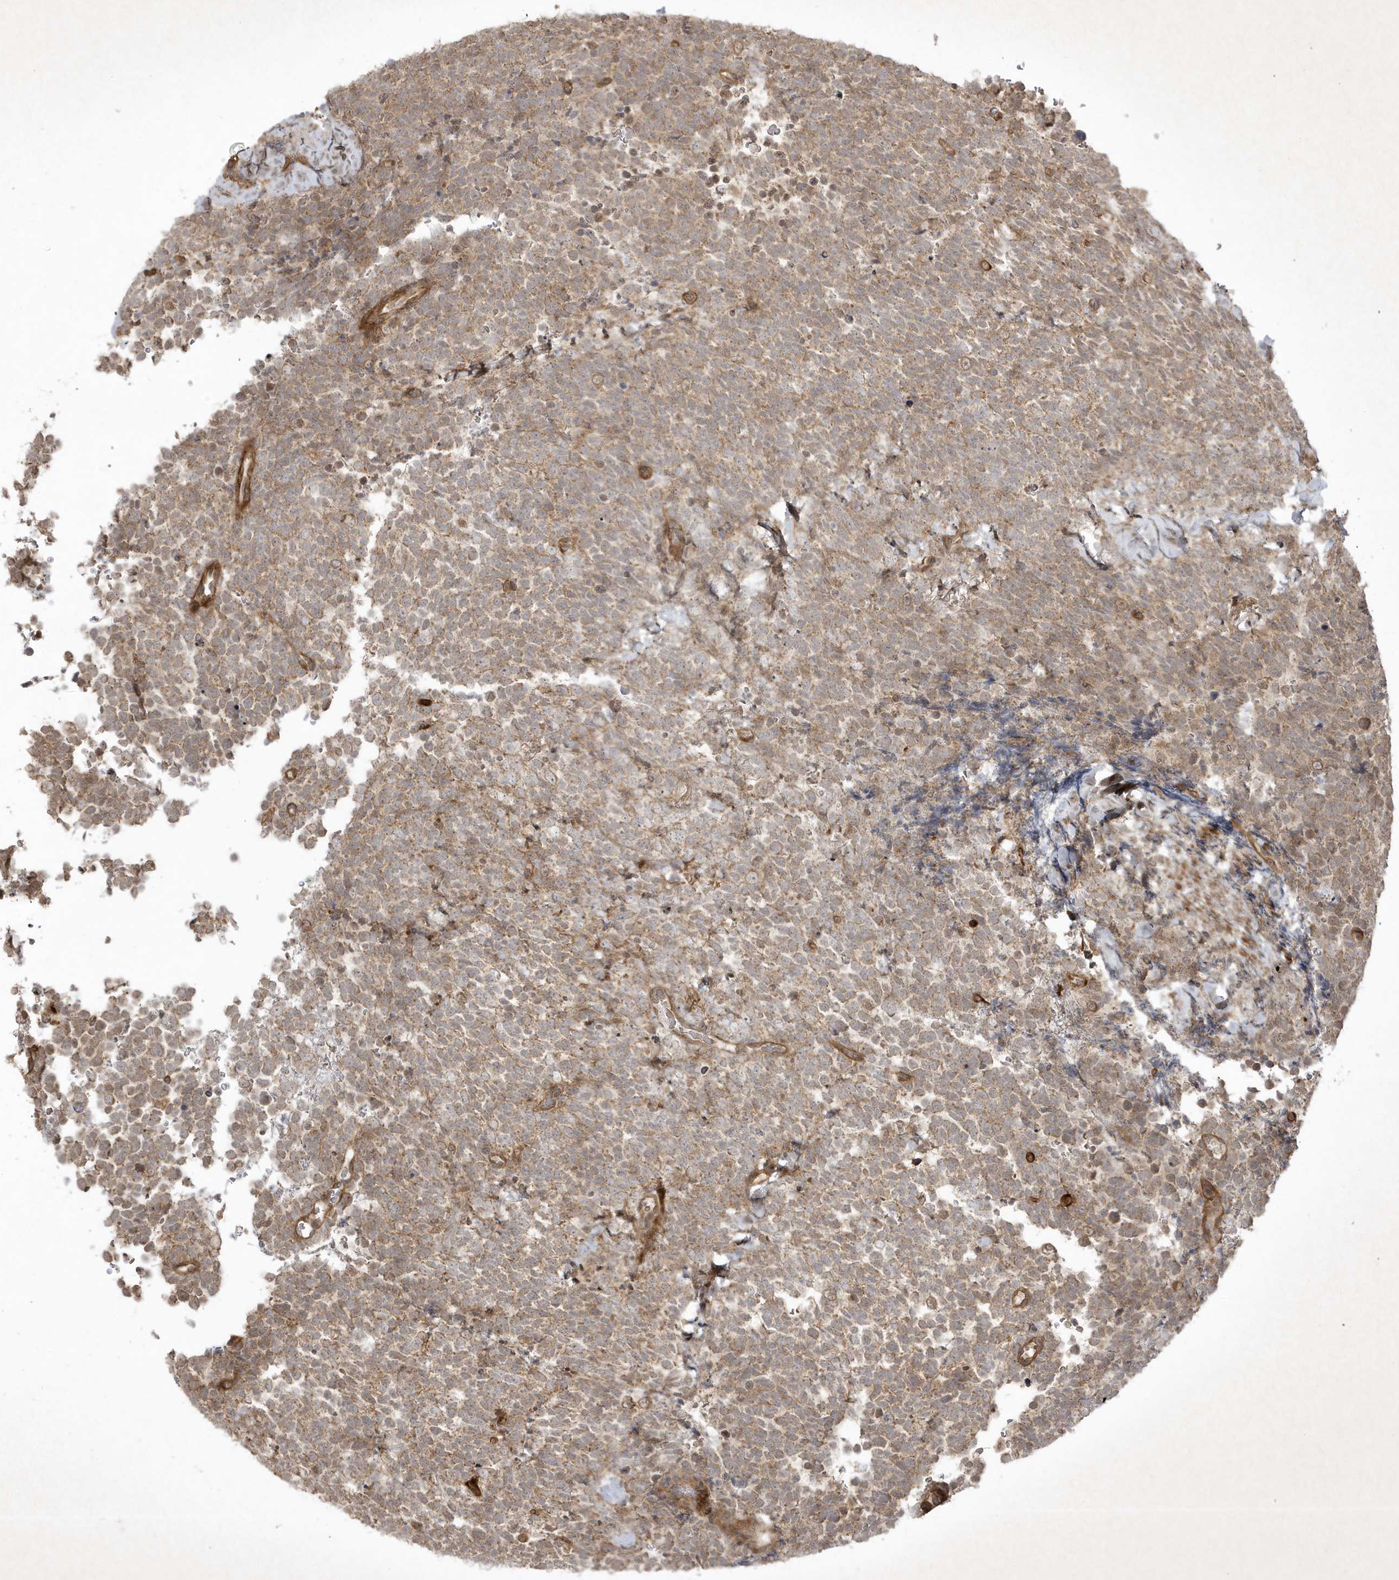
{"staining": {"intensity": "weak", "quantity": ">75%", "location": "cytoplasmic/membranous"}, "tissue": "urothelial cancer", "cell_type": "Tumor cells", "image_type": "cancer", "snomed": [{"axis": "morphology", "description": "Urothelial carcinoma, High grade"}, {"axis": "topography", "description": "Urinary bladder"}], "caption": "There is low levels of weak cytoplasmic/membranous expression in tumor cells of urothelial carcinoma (high-grade), as demonstrated by immunohistochemical staining (brown color).", "gene": "FAM83C", "patient": {"sex": "female", "age": 82}}